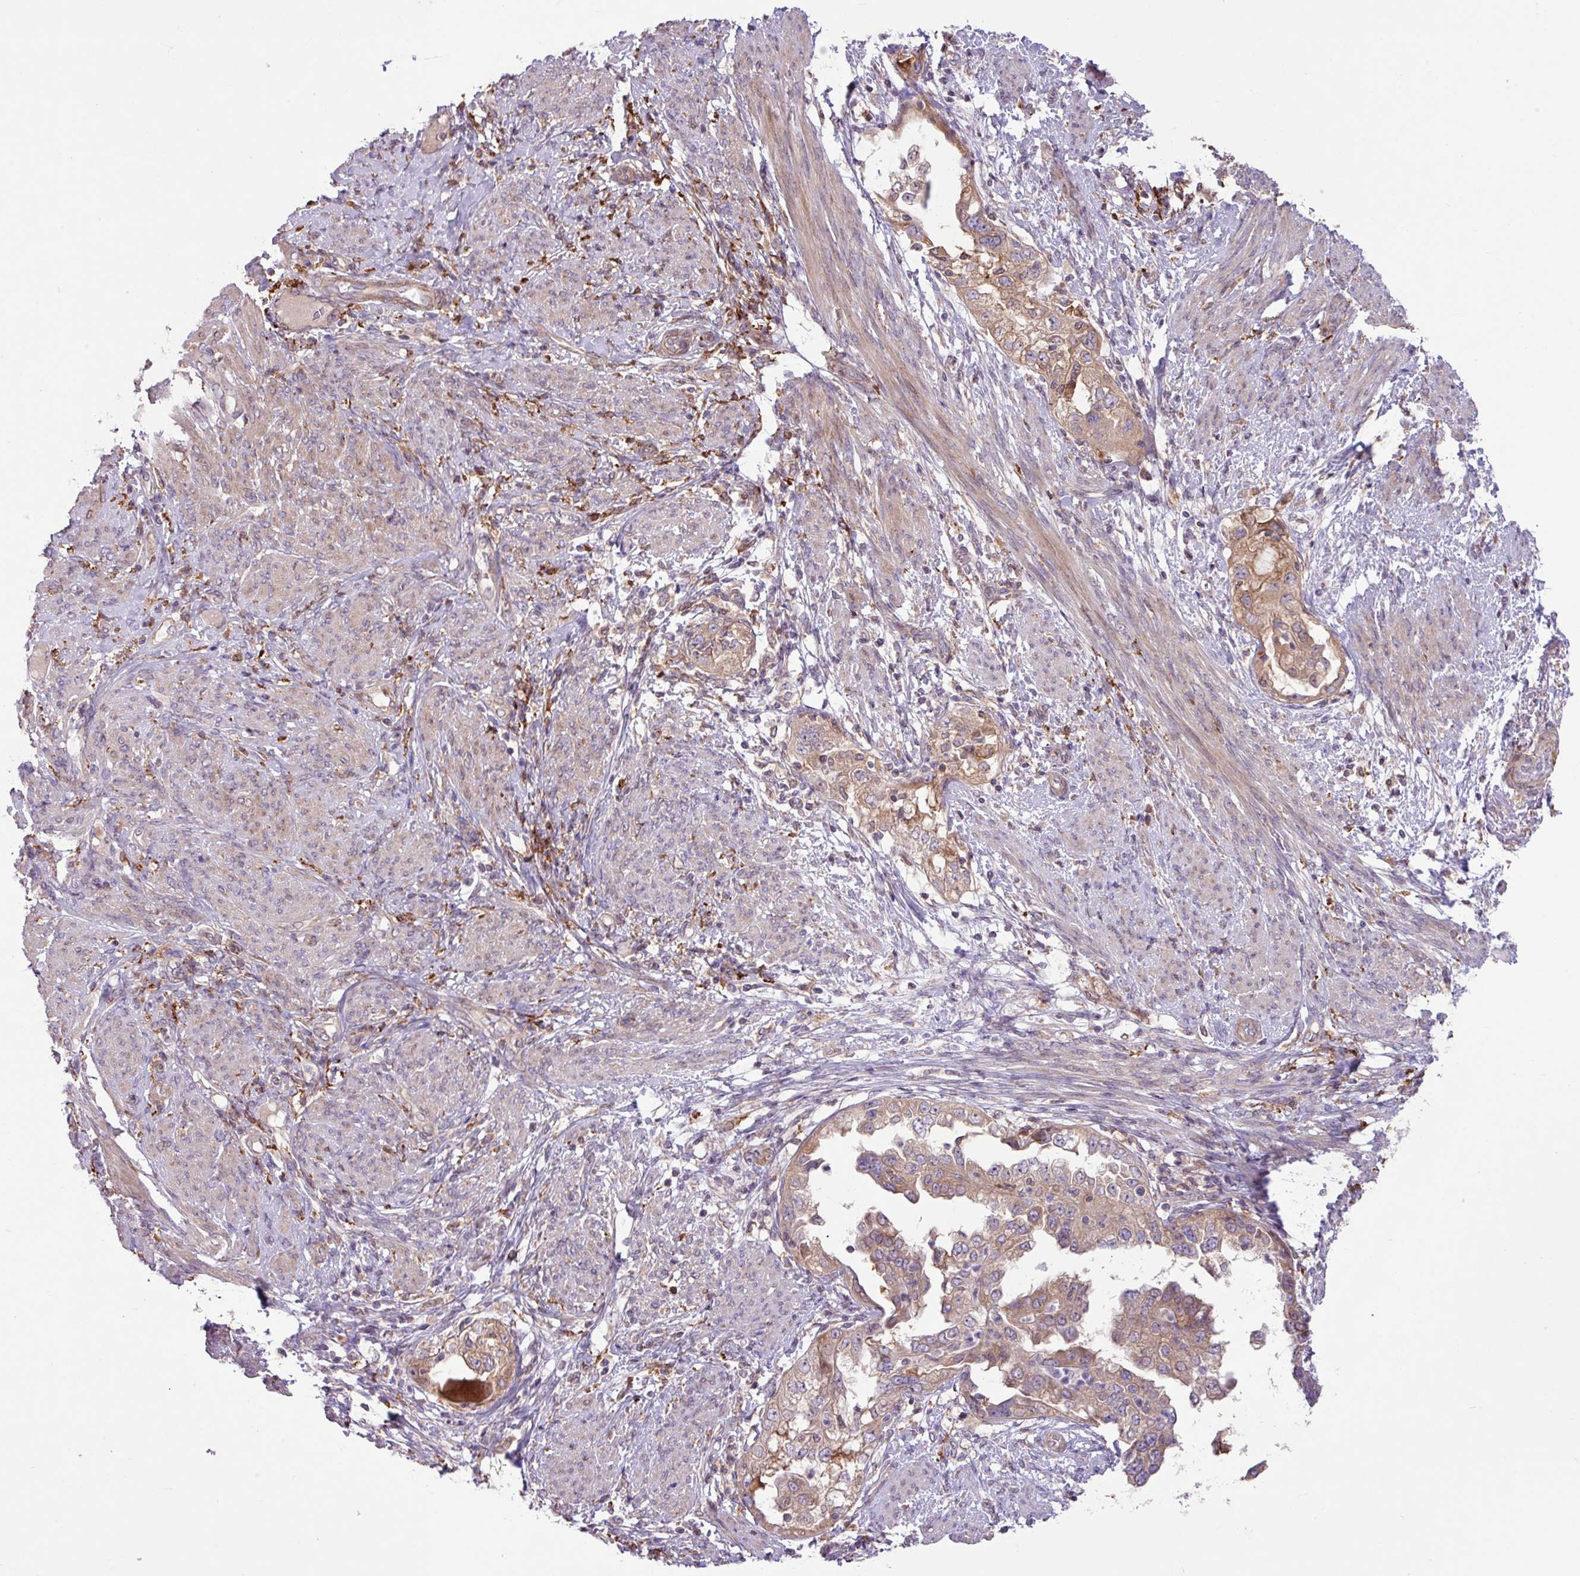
{"staining": {"intensity": "weak", "quantity": ">75%", "location": "cytoplasmic/membranous"}, "tissue": "endometrial cancer", "cell_type": "Tumor cells", "image_type": "cancer", "snomed": [{"axis": "morphology", "description": "Adenocarcinoma, NOS"}, {"axis": "topography", "description": "Endometrium"}], "caption": "Endometrial adenocarcinoma stained with a brown dye demonstrates weak cytoplasmic/membranous positive positivity in about >75% of tumor cells.", "gene": "ARHGEF25", "patient": {"sex": "female", "age": 85}}